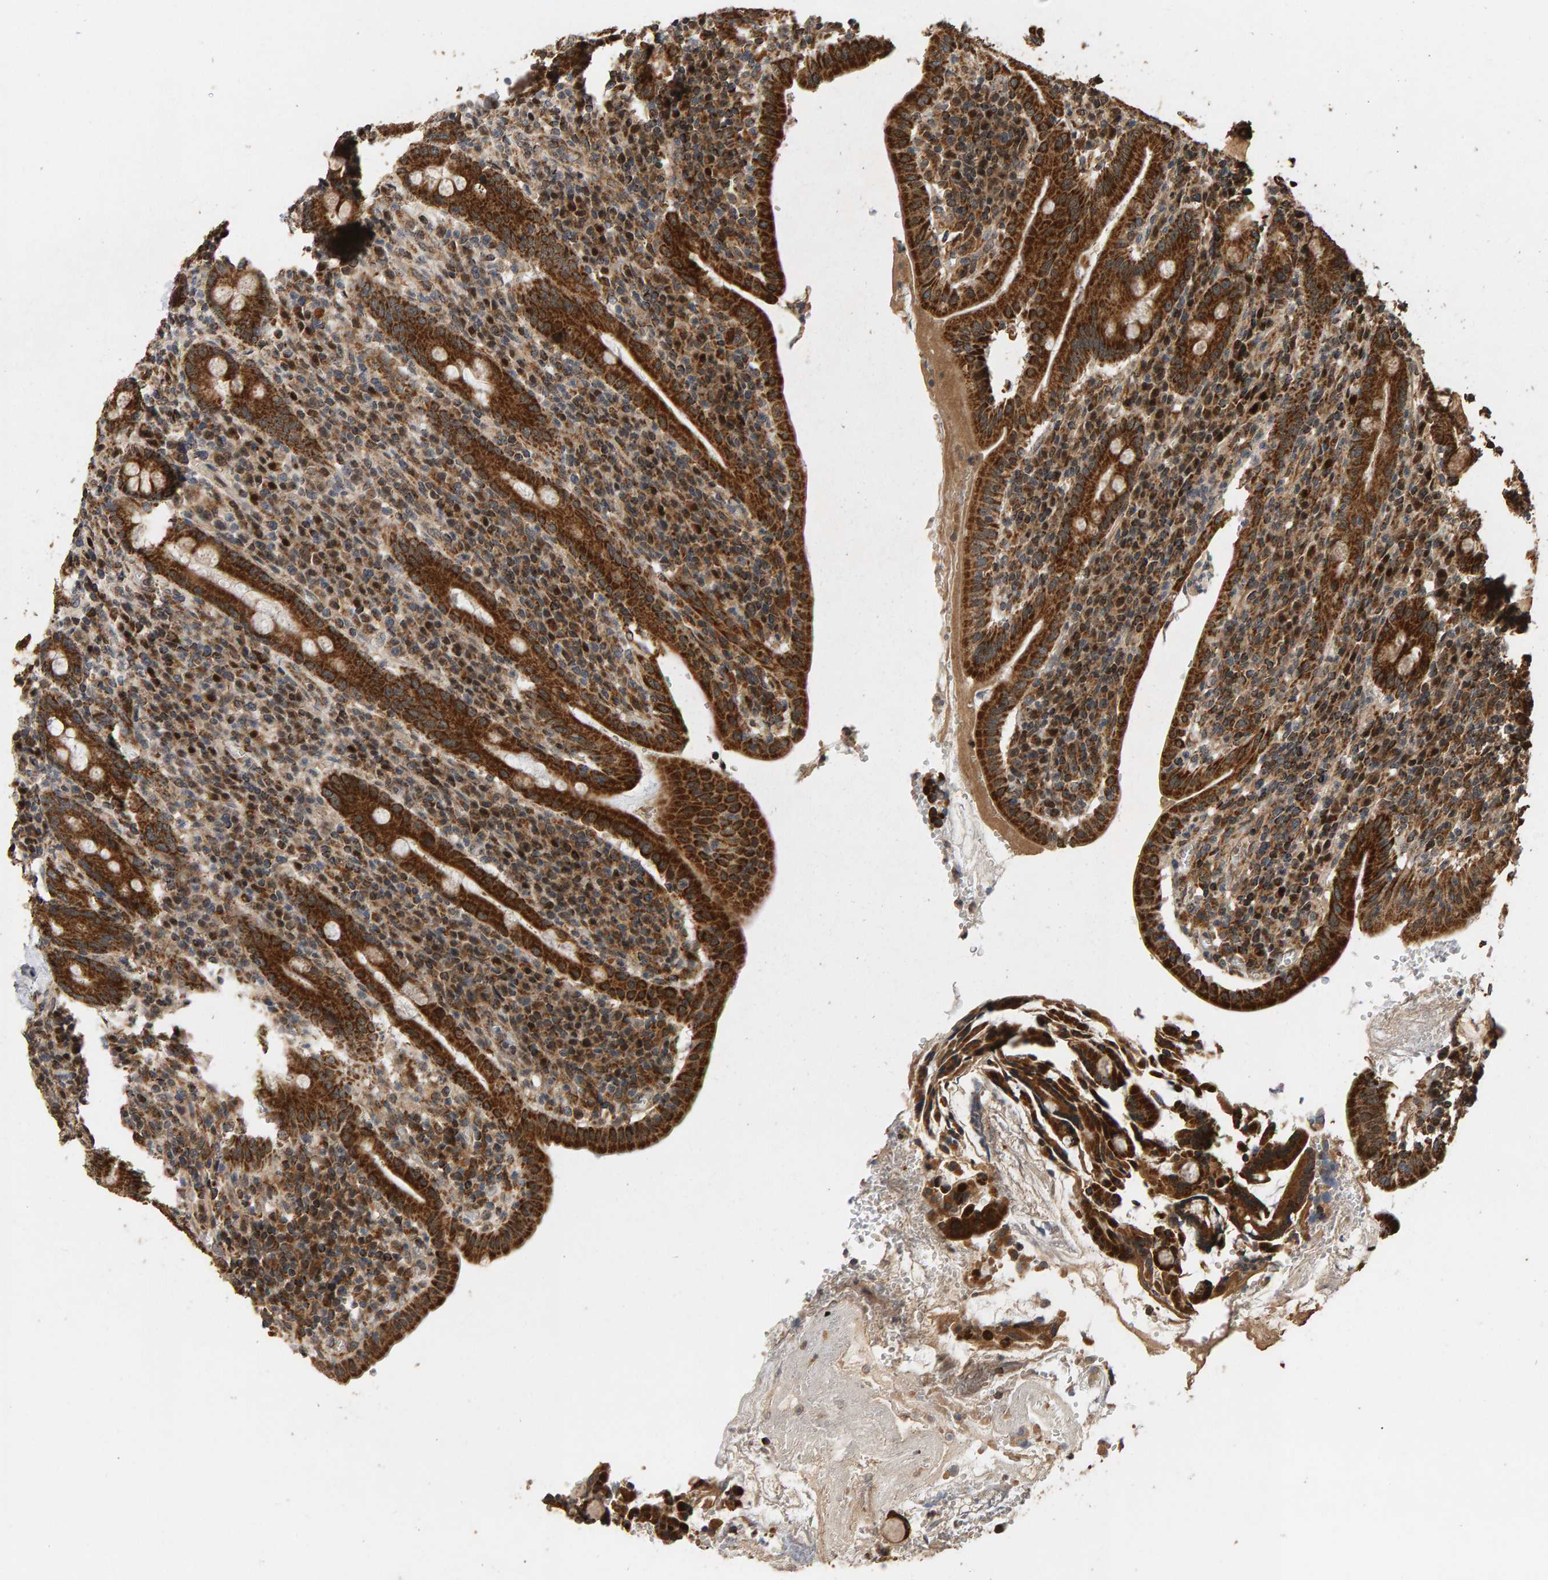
{"staining": {"intensity": "strong", "quantity": ">75%", "location": "cytoplasmic/membranous"}, "tissue": "duodenum", "cell_type": "Glandular cells", "image_type": "normal", "snomed": [{"axis": "morphology", "description": "Normal tissue, NOS"}, {"axis": "morphology", "description": "Adenocarcinoma, NOS"}, {"axis": "topography", "description": "Pancreas"}, {"axis": "topography", "description": "Duodenum"}], "caption": "DAB (3,3'-diaminobenzidine) immunohistochemical staining of unremarkable duodenum exhibits strong cytoplasmic/membranous protein positivity in approximately >75% of glandular cells.", "gene": "GSTK1", "patient": {"sex": "male", "age": 50}}